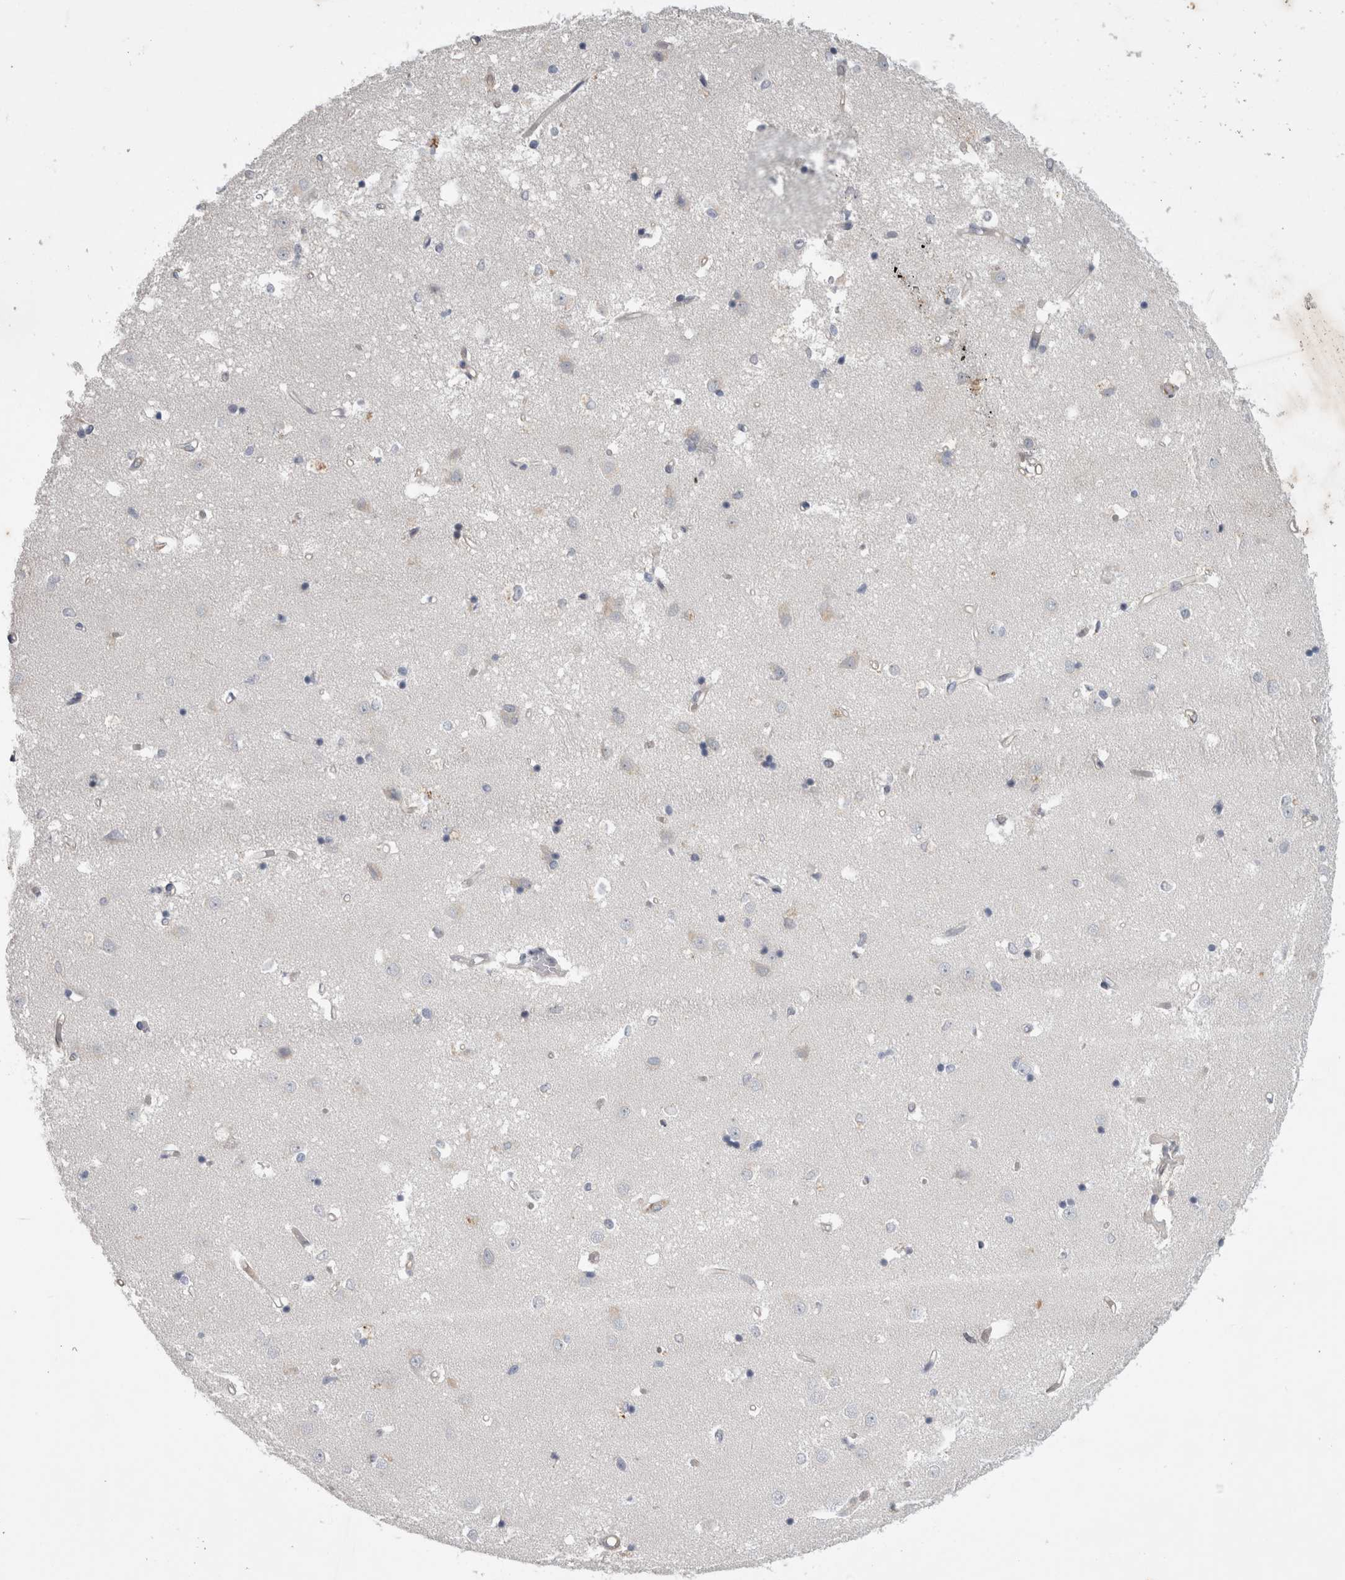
{"staining": {"intensity": "weak", "quantity": "<25%", "location": "cytoplasmic/membranous"}, "tissue": "caudate", "cell_type": "Glial cells", "image_type": "normal", "snomed": [{"axis": "morphology", "description": "Normal tissue, NOS"}, {"axis": "topography", "description": "Lateral ventricle wall"}], "caption": "Immunohistochemistry of benign human caudate demonstrates no positivity in glial cells. Nuclei are stained in blue.", "gene": "STRADB", "patient": {"sex": "male", "age": 45}}